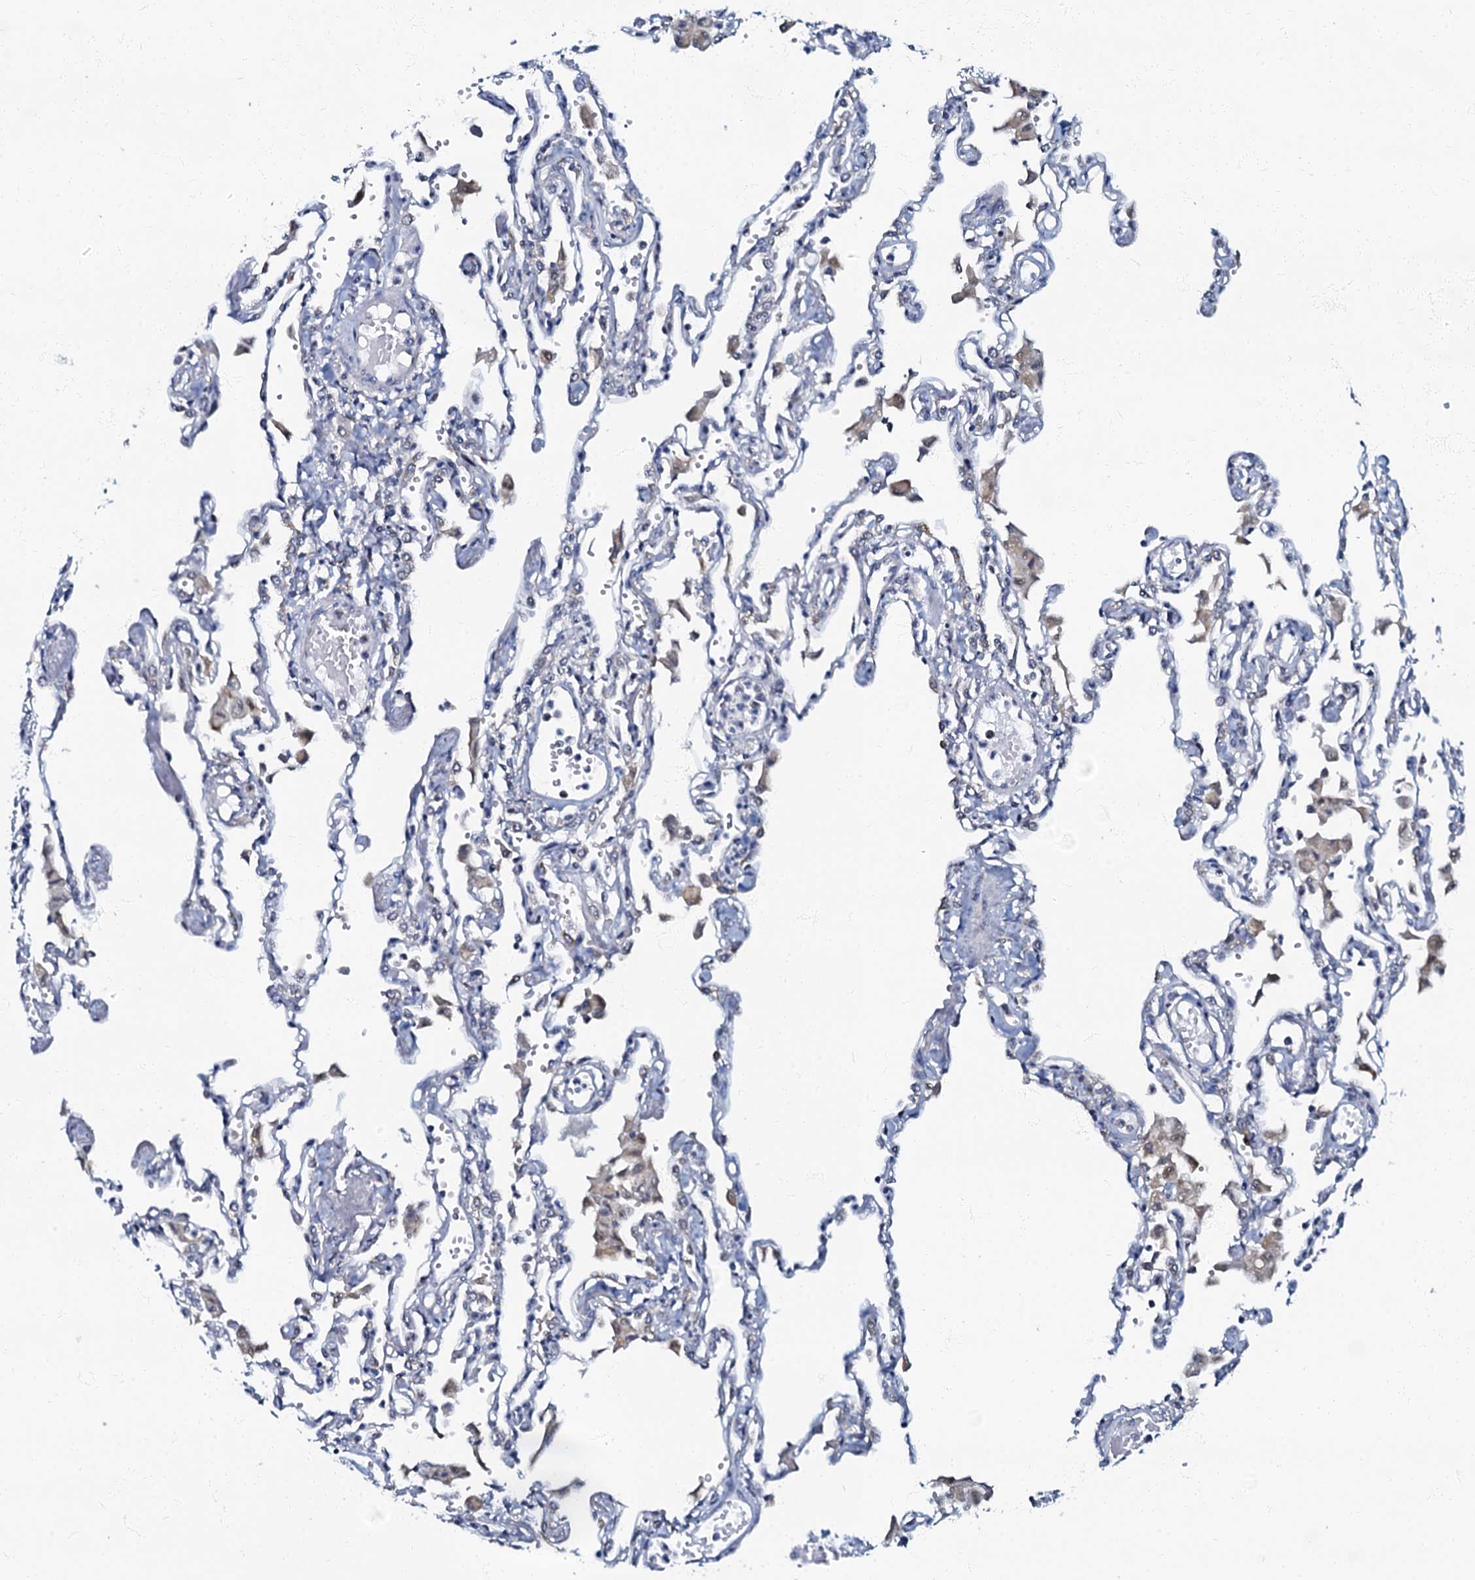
{"staining": {"intensity": "negative", "quantity": "none", "location": "none"}, "tissue": "lung", "cell_type": "Alveolar cells", "image_type": "normal", "snomed": [{"axis": "morphology", "description": "Normal tissue, NOS"}, {"axis": "topography", "description": "Bronchus"}, {"axis": "topography", "description": "Lung"}], "caption": "IHC histopathology image of benign lung: lung stained with DAB (3,3'-diaminobenzidine) exhibits no significant protein staining in alveolar cells. The staining was performed using DAB to visualize the protein expression in brown, while the nuclei were stained in blue with hematoxylin (Magnification: 20x).", "gene": "MRPL51", "patient": {"sex": "female", "age": 49}}